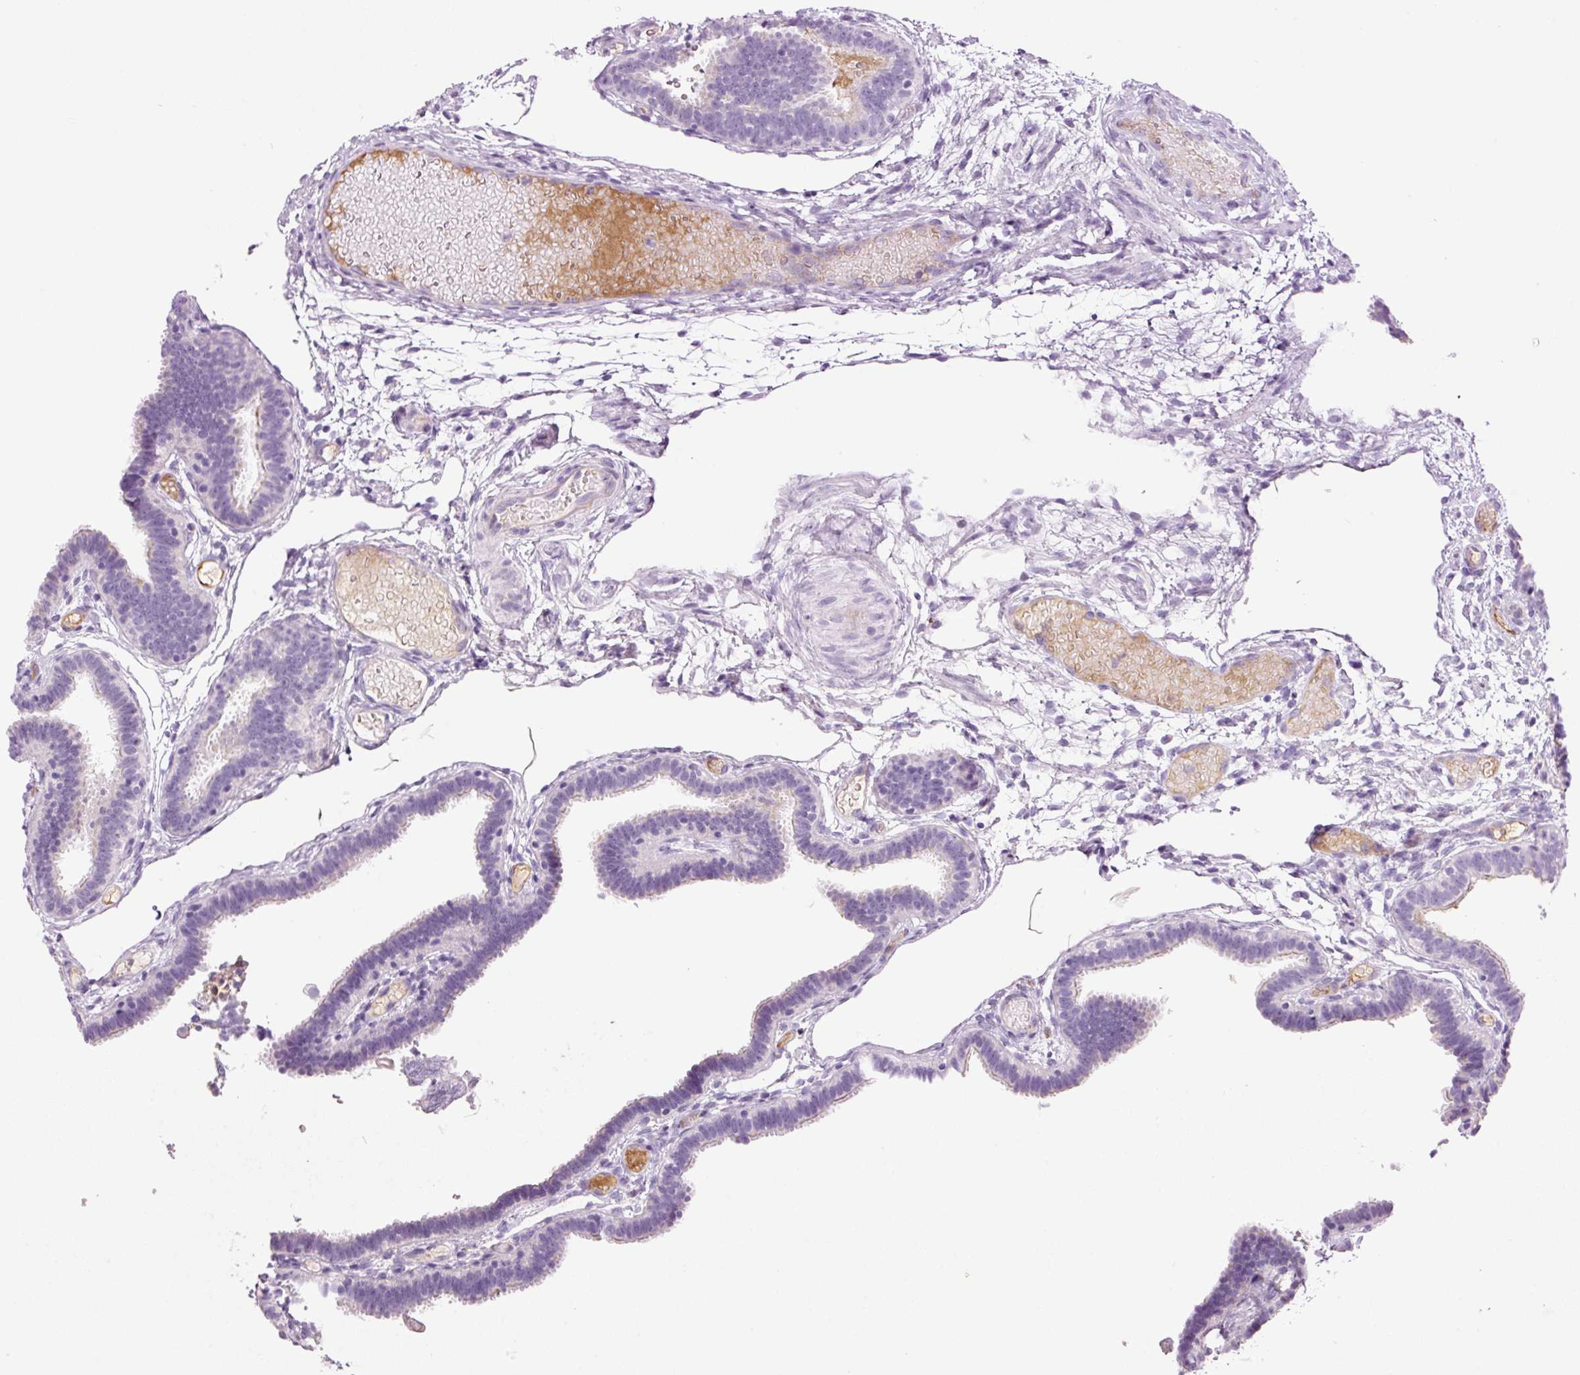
{"staining": {"intensity": "weak", "quantity": "<25%", "location": "cytoplasmic/membranous"}, "tissue": "fallopian tube", "cell_type": "Glandular cells", "image_type": "normal", "snomed": [{"axis": "morphology", "description": "Normal tissue, NOS"}, {"axis": "topography", "description": "Fallopian tube"}], "caption": "A histopathology image of fallopian tube stained for a protein demonstrates no brown staining in glandular cells.", "gene": "KLF1", "patient": {"sex": "female", "age": 37}}